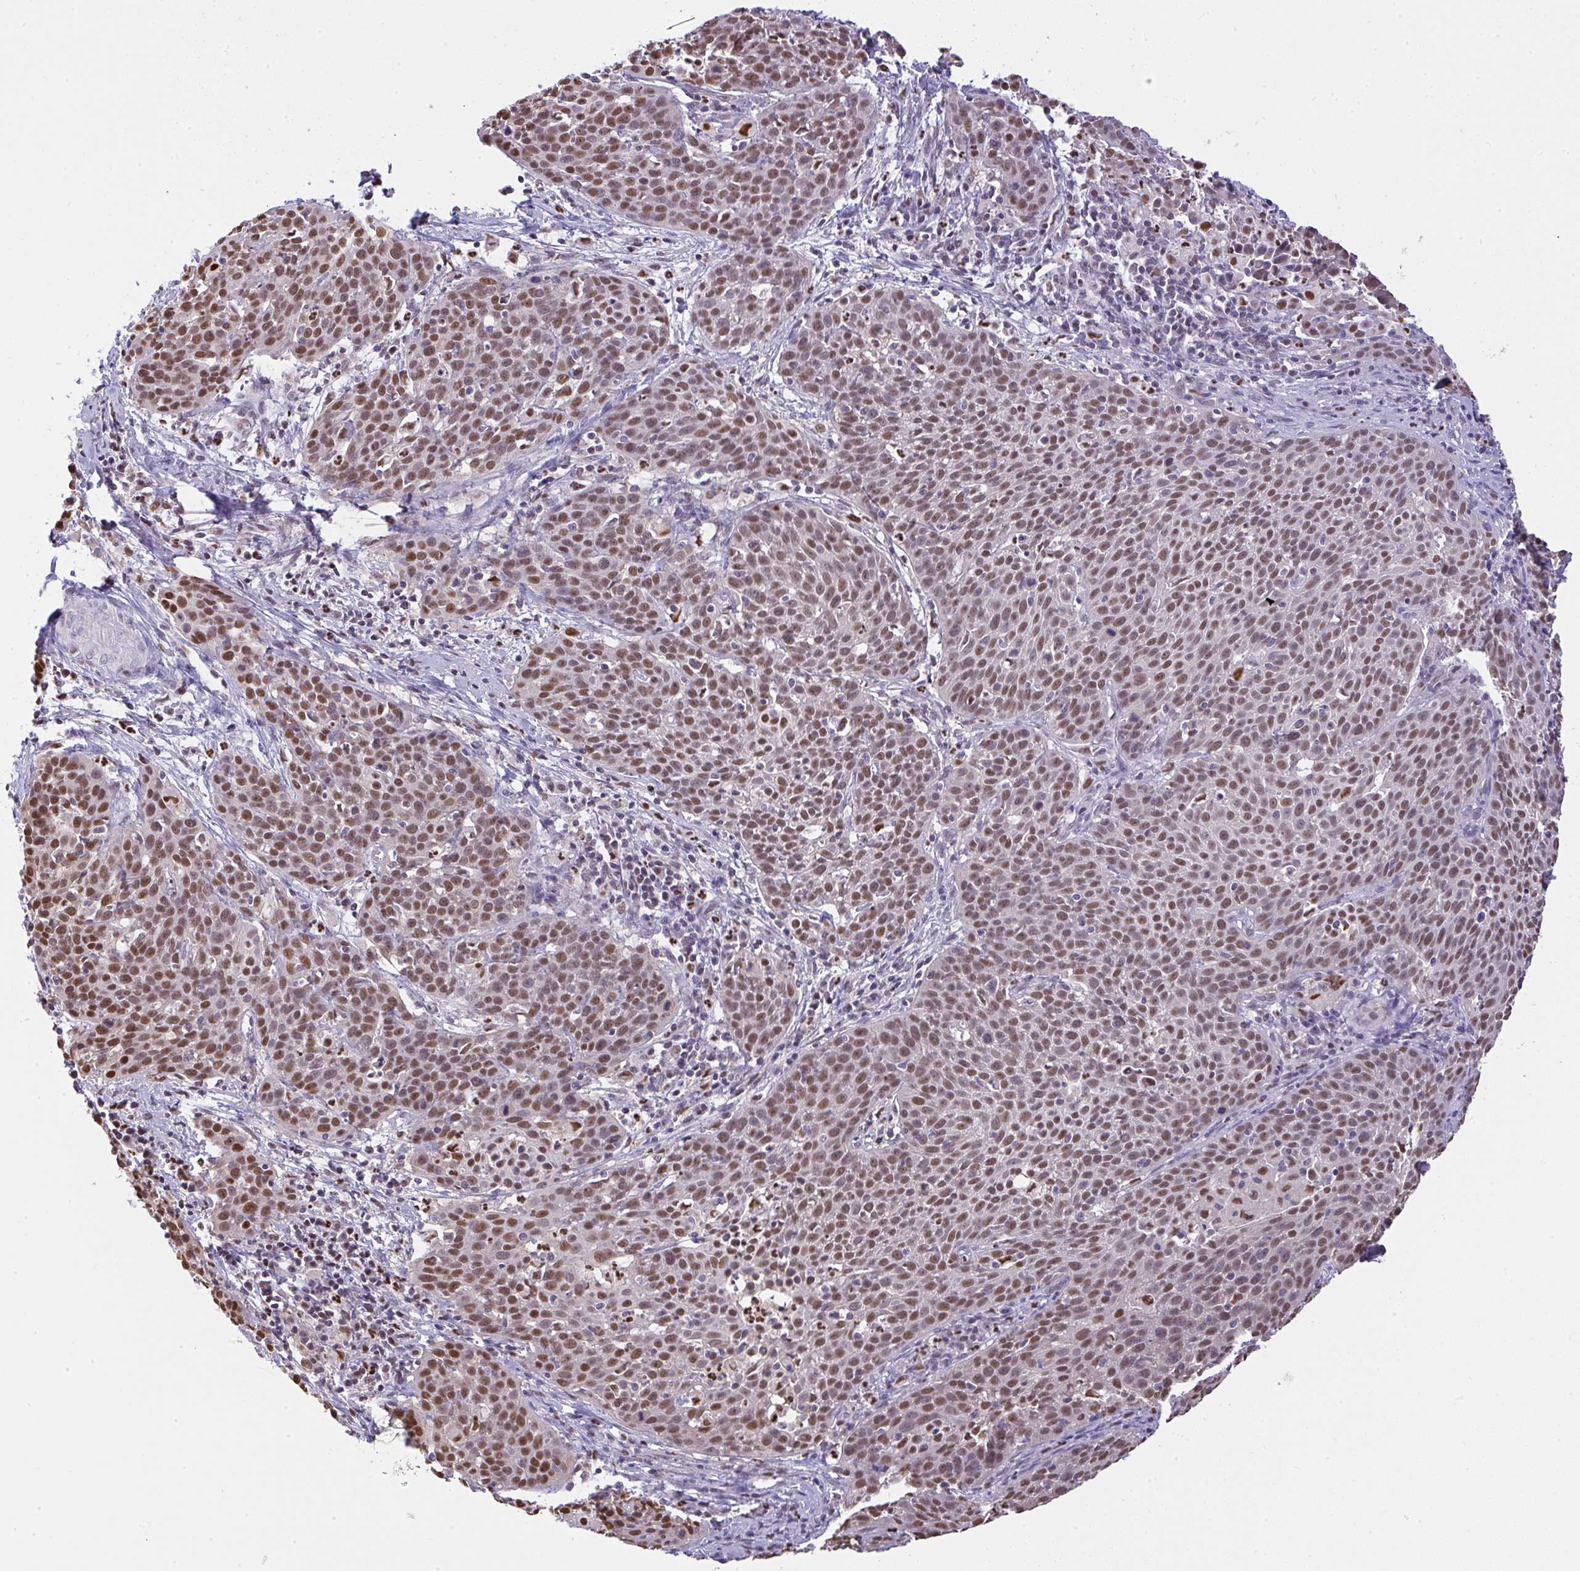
{"staining": {"intensity": "moderate", "quantity": ">75%", "location": "nuclear"}, "tissue": "cervical cancer", "cell_type": "Tumor cells", "image_type": "cancer", "snomed": [{"axis": "morphology", "description": "Squamous cell carcinoma, NOS"}, {"axis": "topography", "description": "Cervix"}], "caption": "An IHC histopathology image of neoplastic tissue is shown. Protein staining in brown shows moderate nuclear positivity in squamous cell carcinoma (cervical) within tumor cells. The staining was performed using DAB, with brown indicating positive protein expression. Nuclei are stained blue with hematoxylin.", "gene": "BBX", "patient": {"sex": "female", "age": 38}}